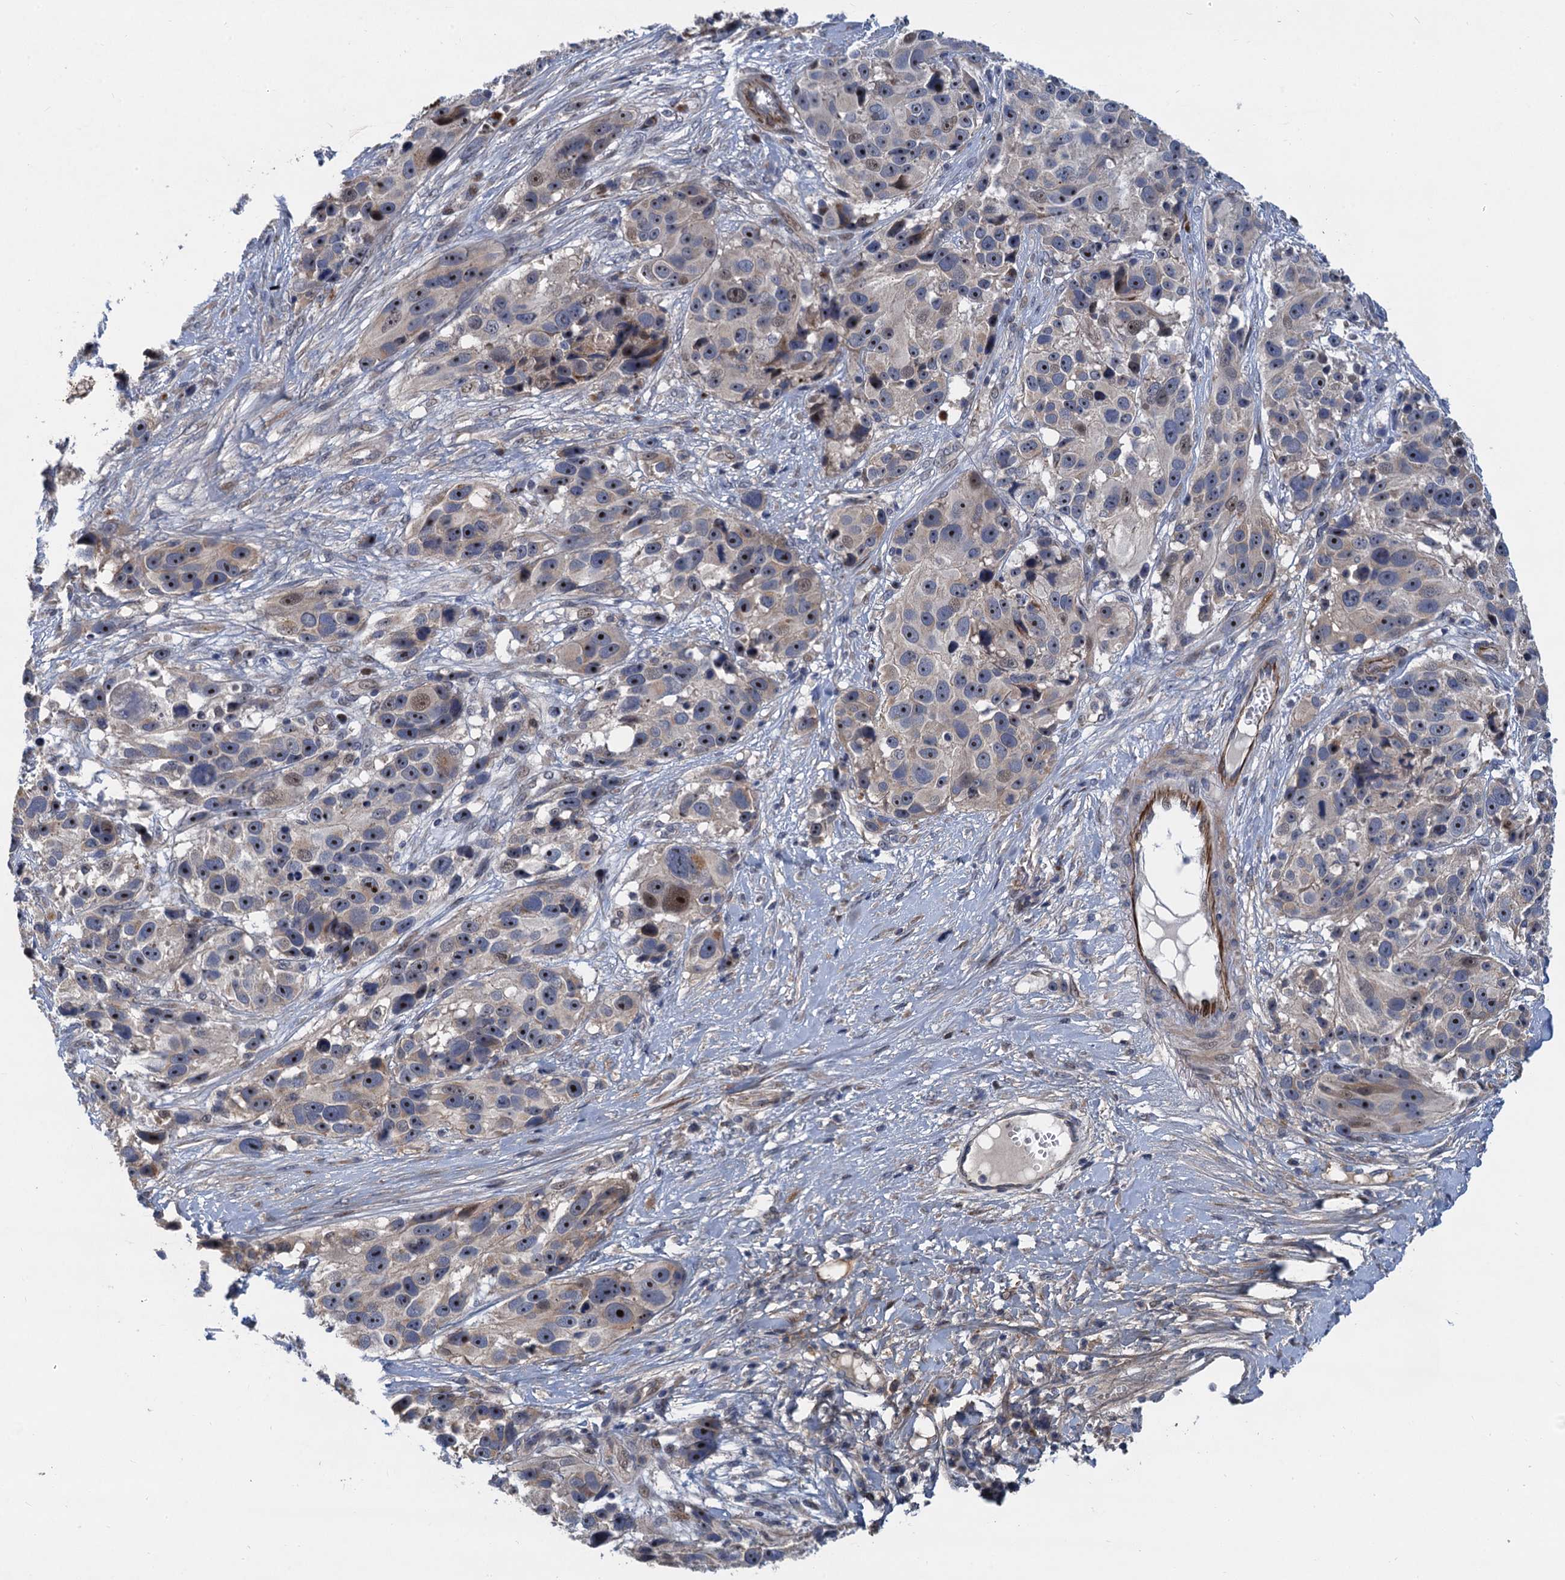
{"staining": {"intensity": "moderate", "quantity": "25%-75%", "location": "nuclear"}, "tissue": "melanoma", "cell_type": "Tumor cells", "image_type": "cancer", "snomed": [{"axis": "morphology", "description": "Malignant melanoma, NOS"}, {"axis": "topography", "description": "Skin"}], "caption": "IHC (DAB) staining of malignant melanoma demonstrates moderate nuclear protein expression in about 25%-75% of tumor cells.", "gene": "TRAF7", "patient": {"sex": "male", "age": 84}}